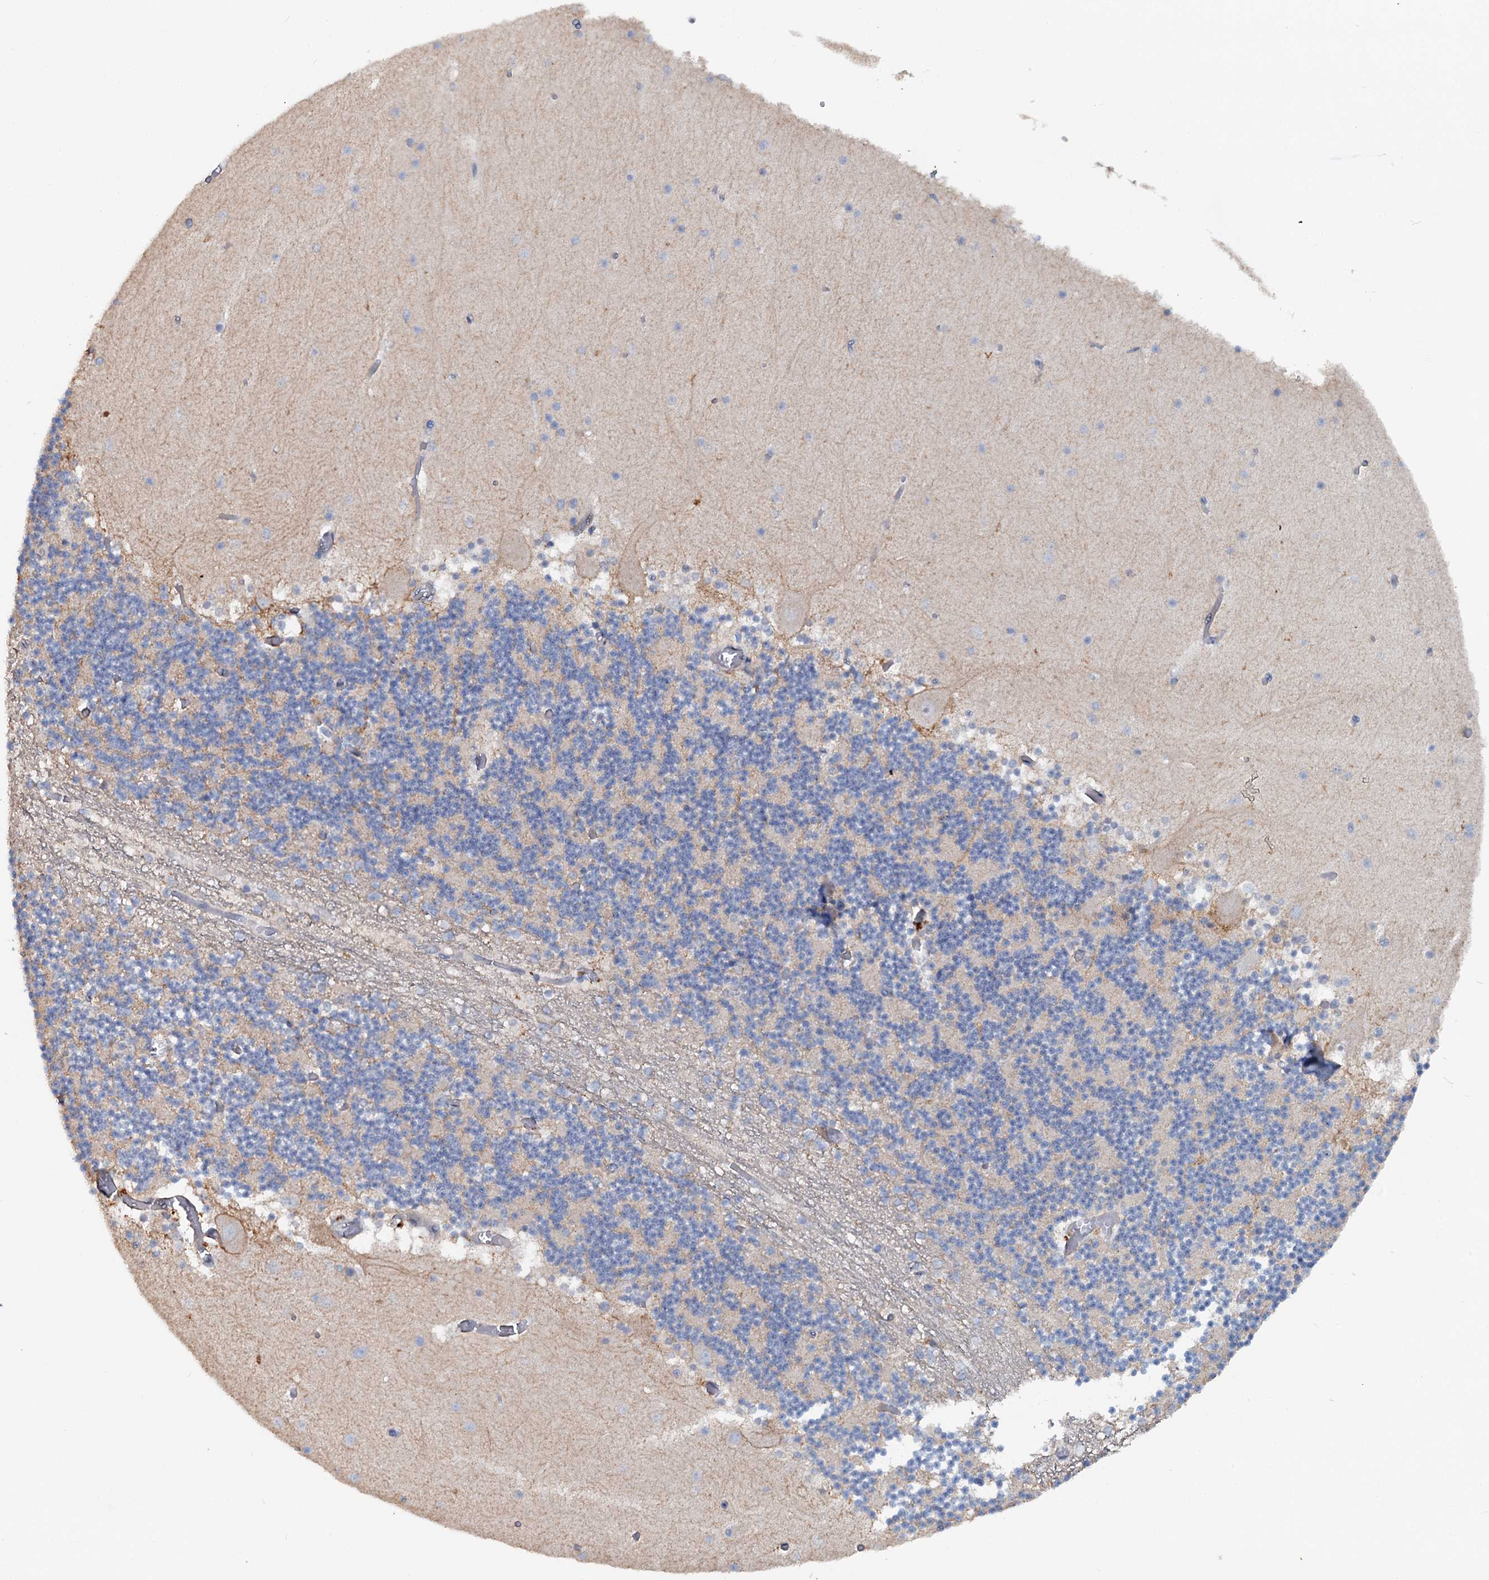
{"staining": {"intensity": "negative", "quantity": "none", "location": "none"}, "tissue": "cerebellum", "cell_type": "Cells in granular layer", "image_type": "normal", "snomed": [{"axis": "morphology", "description": "Normal tissue, NOS"}, {"axis": "topography", "description": "Cerebellum"}], "caption": "High magnification brightfield microscopy of normal cerebellum stained with DAB (3,3'-diaminobenzidine) (brown) and counterstained with hematoxylin (blue): cells in granular layer show no significant expression. (Immunohistochemistry (ihc), brightfield microscopy, high magnification).", "gene": "IL17RD", "patient": {"sex": "female", "age": 28}}